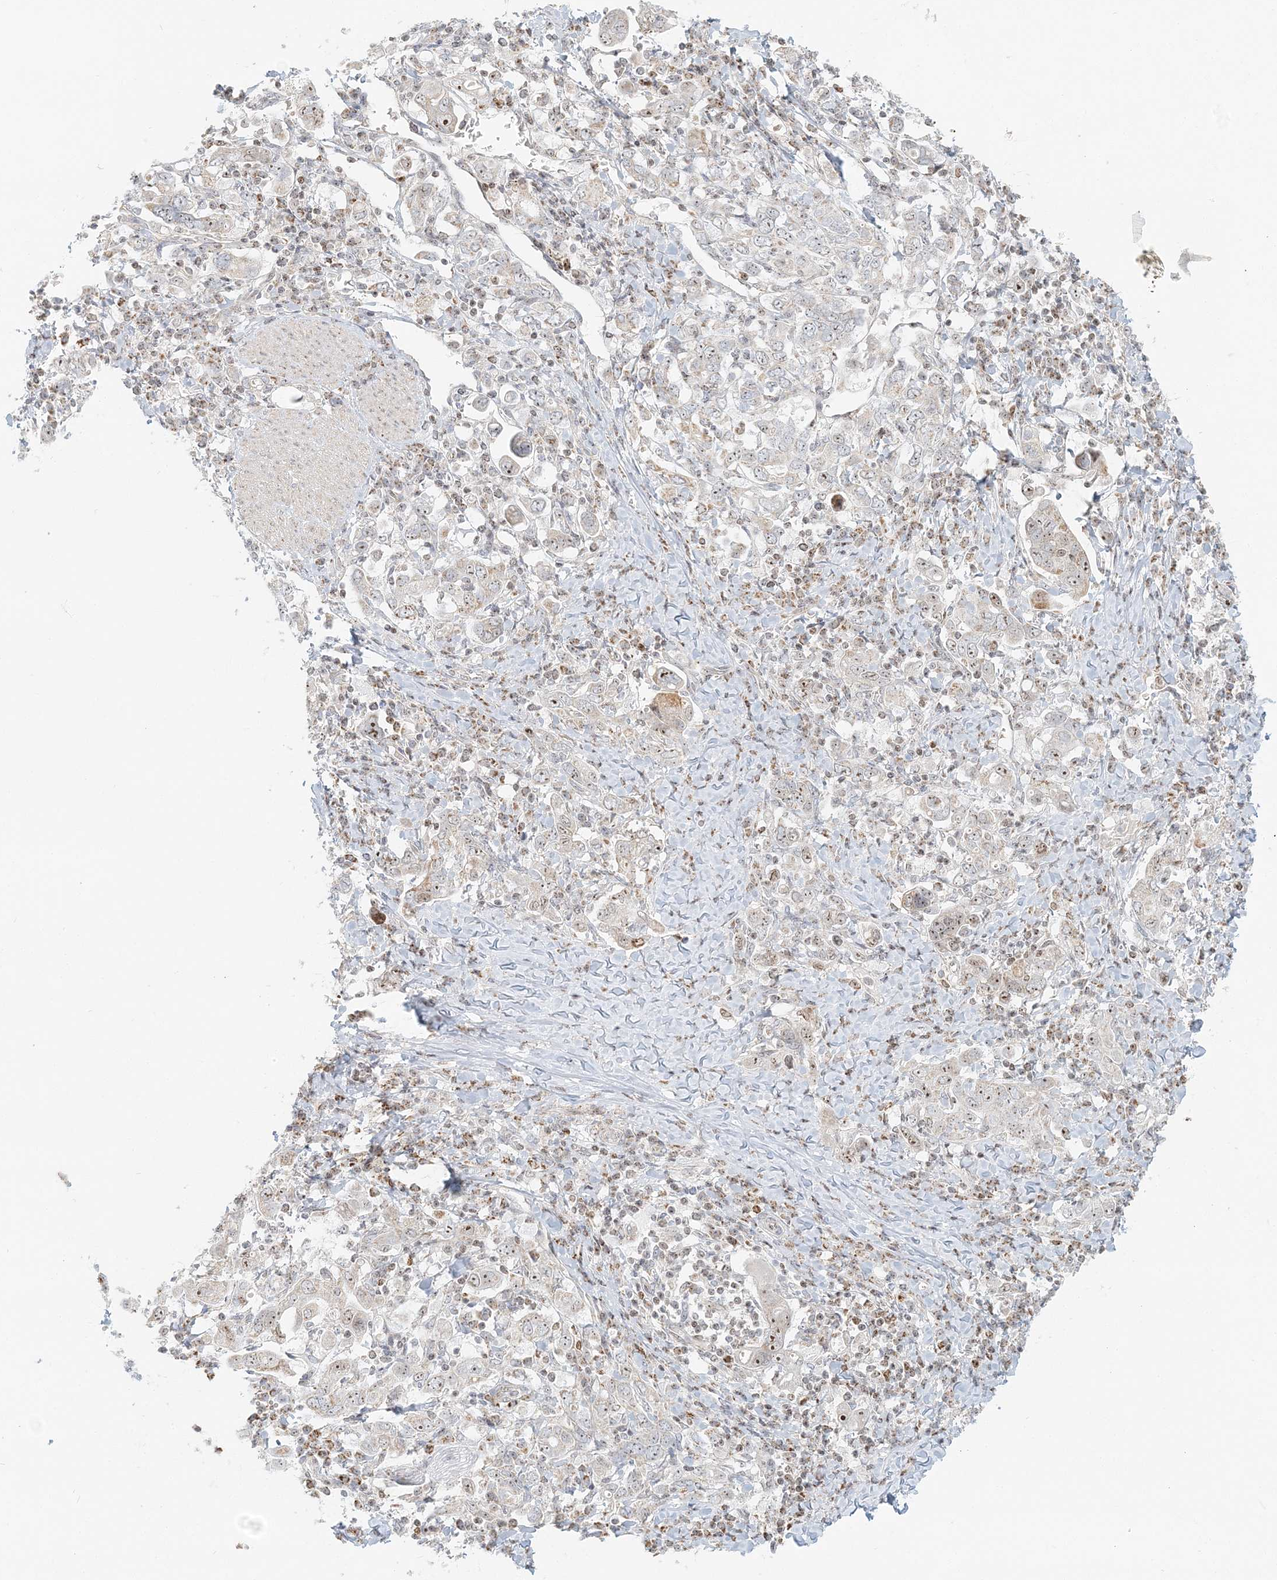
{"staining": {"intensity": "weak", "quantity": "25%-75%", "location": "nuclear"}, "tissue": "stomach cancer", "cell_type": "Tumor cells", "image_type": "cancer", "snomed": [{"axis": "morphology", "description": "Adenocarcinoma, NOS"}, {"axis": "topography", "description": "Stomach, upper"}], "caption": "Immunohistochemical staining of human stomach cancer (adenocarcinoma) shows weak nuclear protein positivity in approximately 25%-75% of tumor cells.", "gene": "UBE2F", "patient": {"sex": "male", "age": 62}}